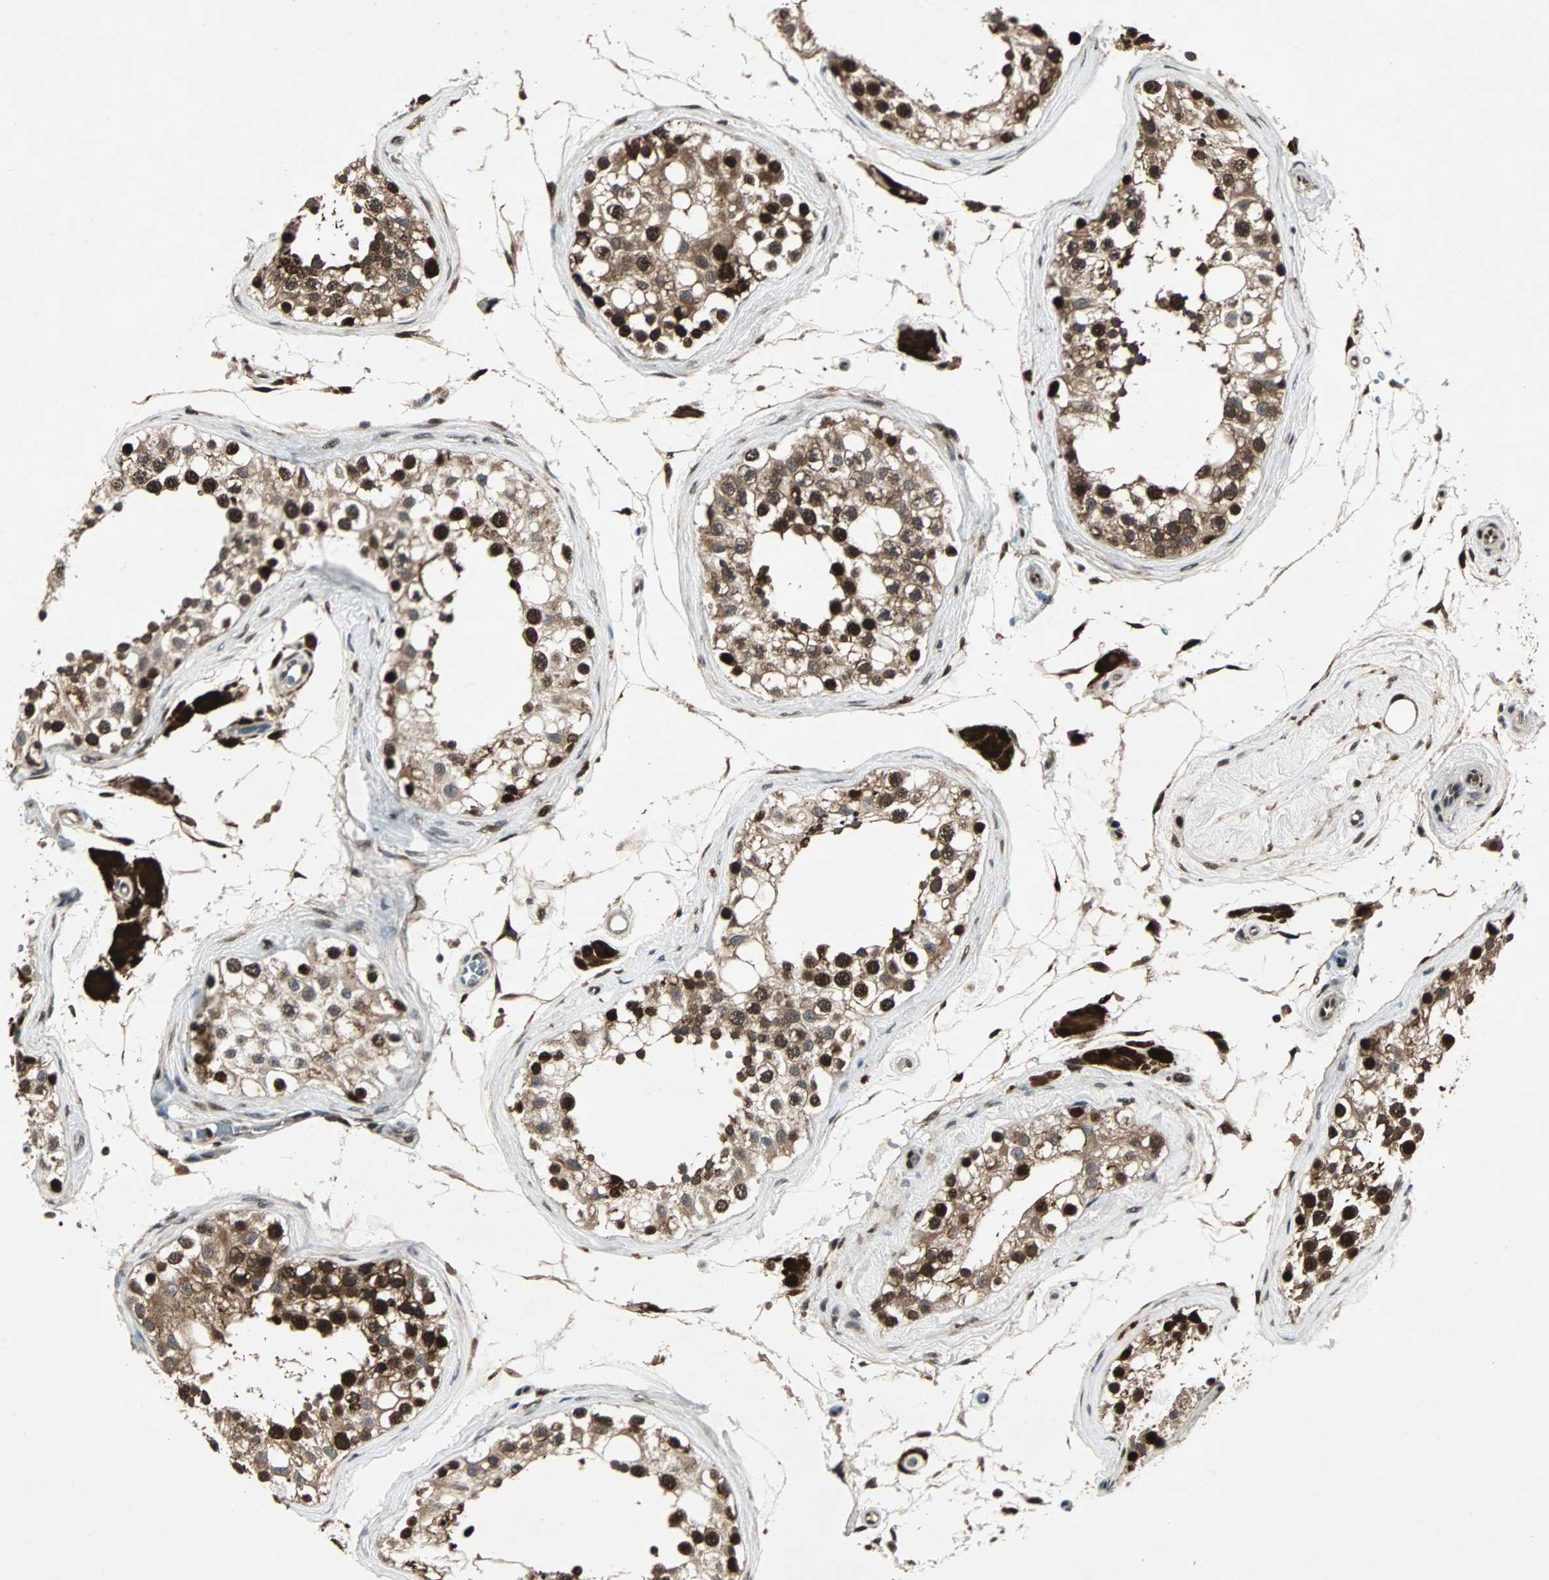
{"staining": {"intensity": "strong", "quantity": ">75%", "location": "cytoplasmic/membranous,nuclear"}, "tissue": "testis", "cell_type": "Cells in seminiferous ducts", "image_type": "normal", "snomed": [{"axis": "morphology", "description": "Normal tissue, NOS"}, {"axis": "topography", "description": "Testis"}], "caption": "Benign testis demonstrates strong cytoplasmic/membranous,nuclear staining in approximately >75% of cells in seminiferous ducts, visualized by immunohistochemistry. The protein is shown in brown color, while the nuclei are stained blue.", "gene": "ACLY", "patient": {"sex": "male", "age": 68}}